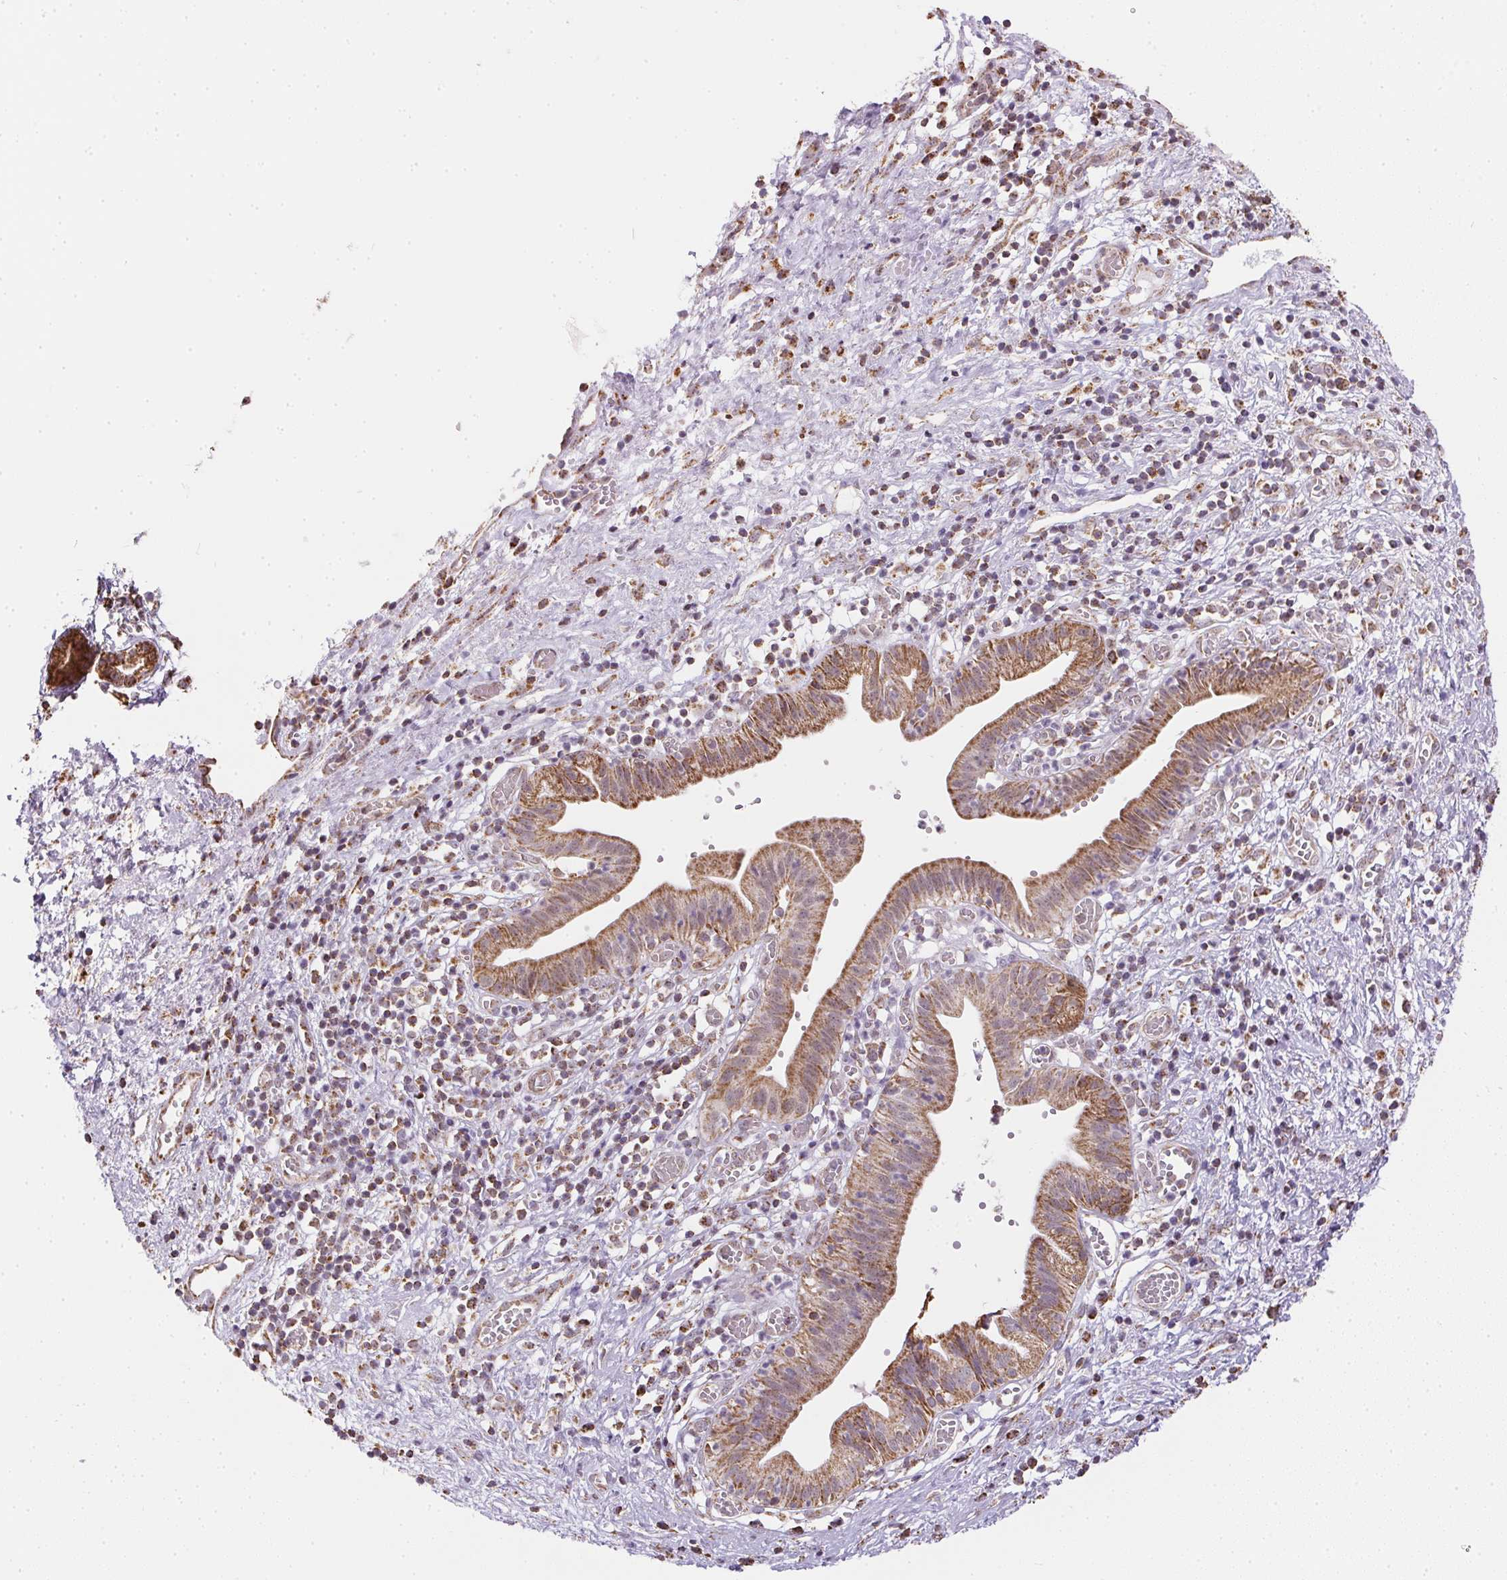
{"staining": {"intensity": "strong", "quantity": ">75%", "location": "cytoplasmic/membranous"}, "tissue": "pancreatic cancer", "cell_type": "Tumor cells", "image_type": "cancer", "snomed": [{"axis": "morphology", "description": "Adenocarcinoma, NOS"}, {"axis": "topography", "description": "Pancreas"}], "caption": "Tumor cells exhibit high levels of strong cytoplasmic/membranous staining in about >75% of cells in human pancreatic cancer.", "gene": "MAPK11", "patient": {"sex": "female", "age": 73}}